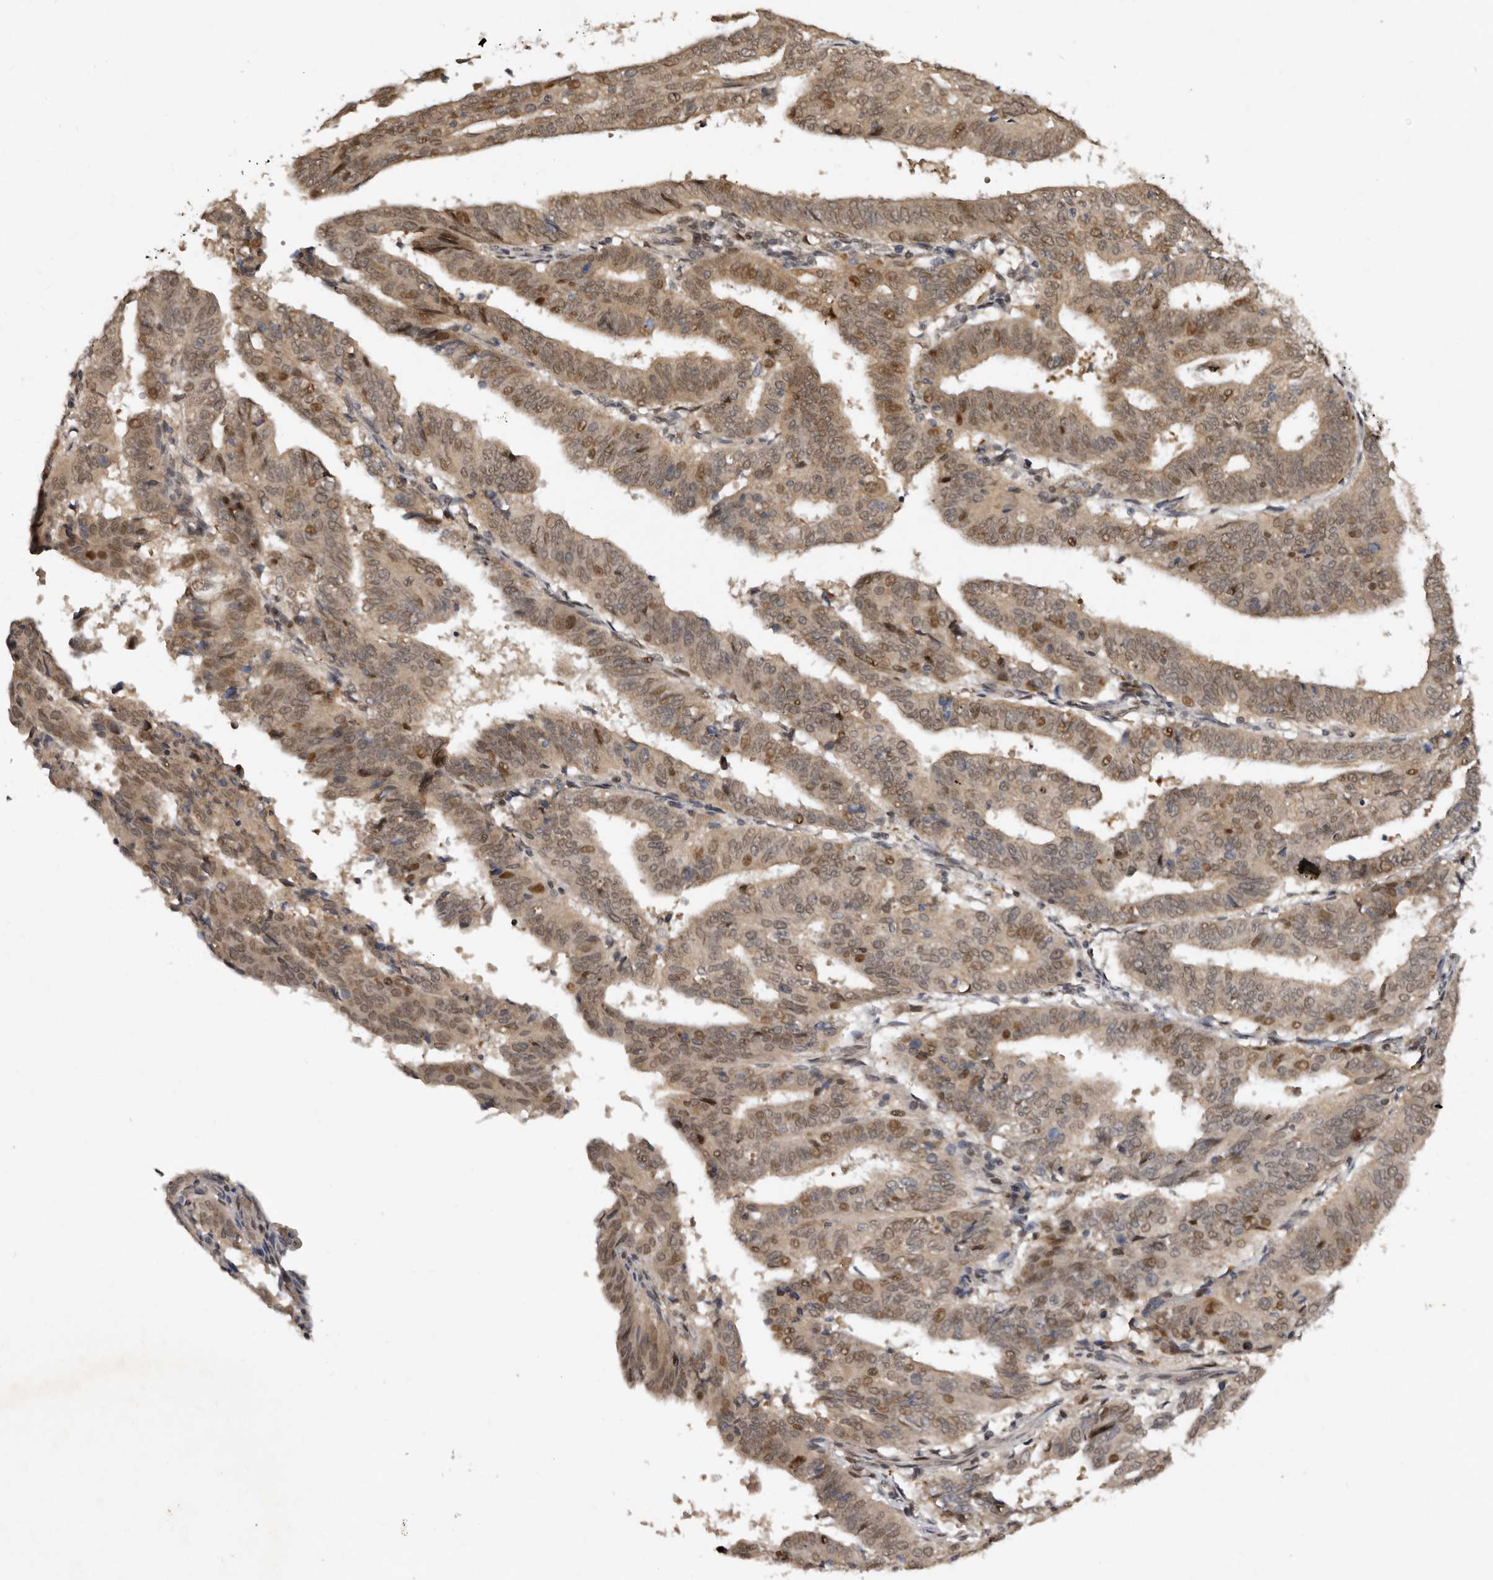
{"staining": {"intensity": "moderate", "quantity": ">75%", "location": "cytoplasmic/membranous,nuclear"}, "tissue": "endometrial cancer", "cell_type": "Tumor cells", "image_type": "cancer", "snomed": [{"axis": "morphology", "description": "Adenocarcinoma, NOS"}, {"axis": "topography", "description": "Uterus"}], "caption": "Brown immunohistochemical staining in human endometrial cancer (adenocarcinoma) demonstrates moderate cytoplasmic/membranous and nuclear staining in about >75% of tumor cells.", "gene": "ABL1", "patient": {"sex": "female", "age": 77}}